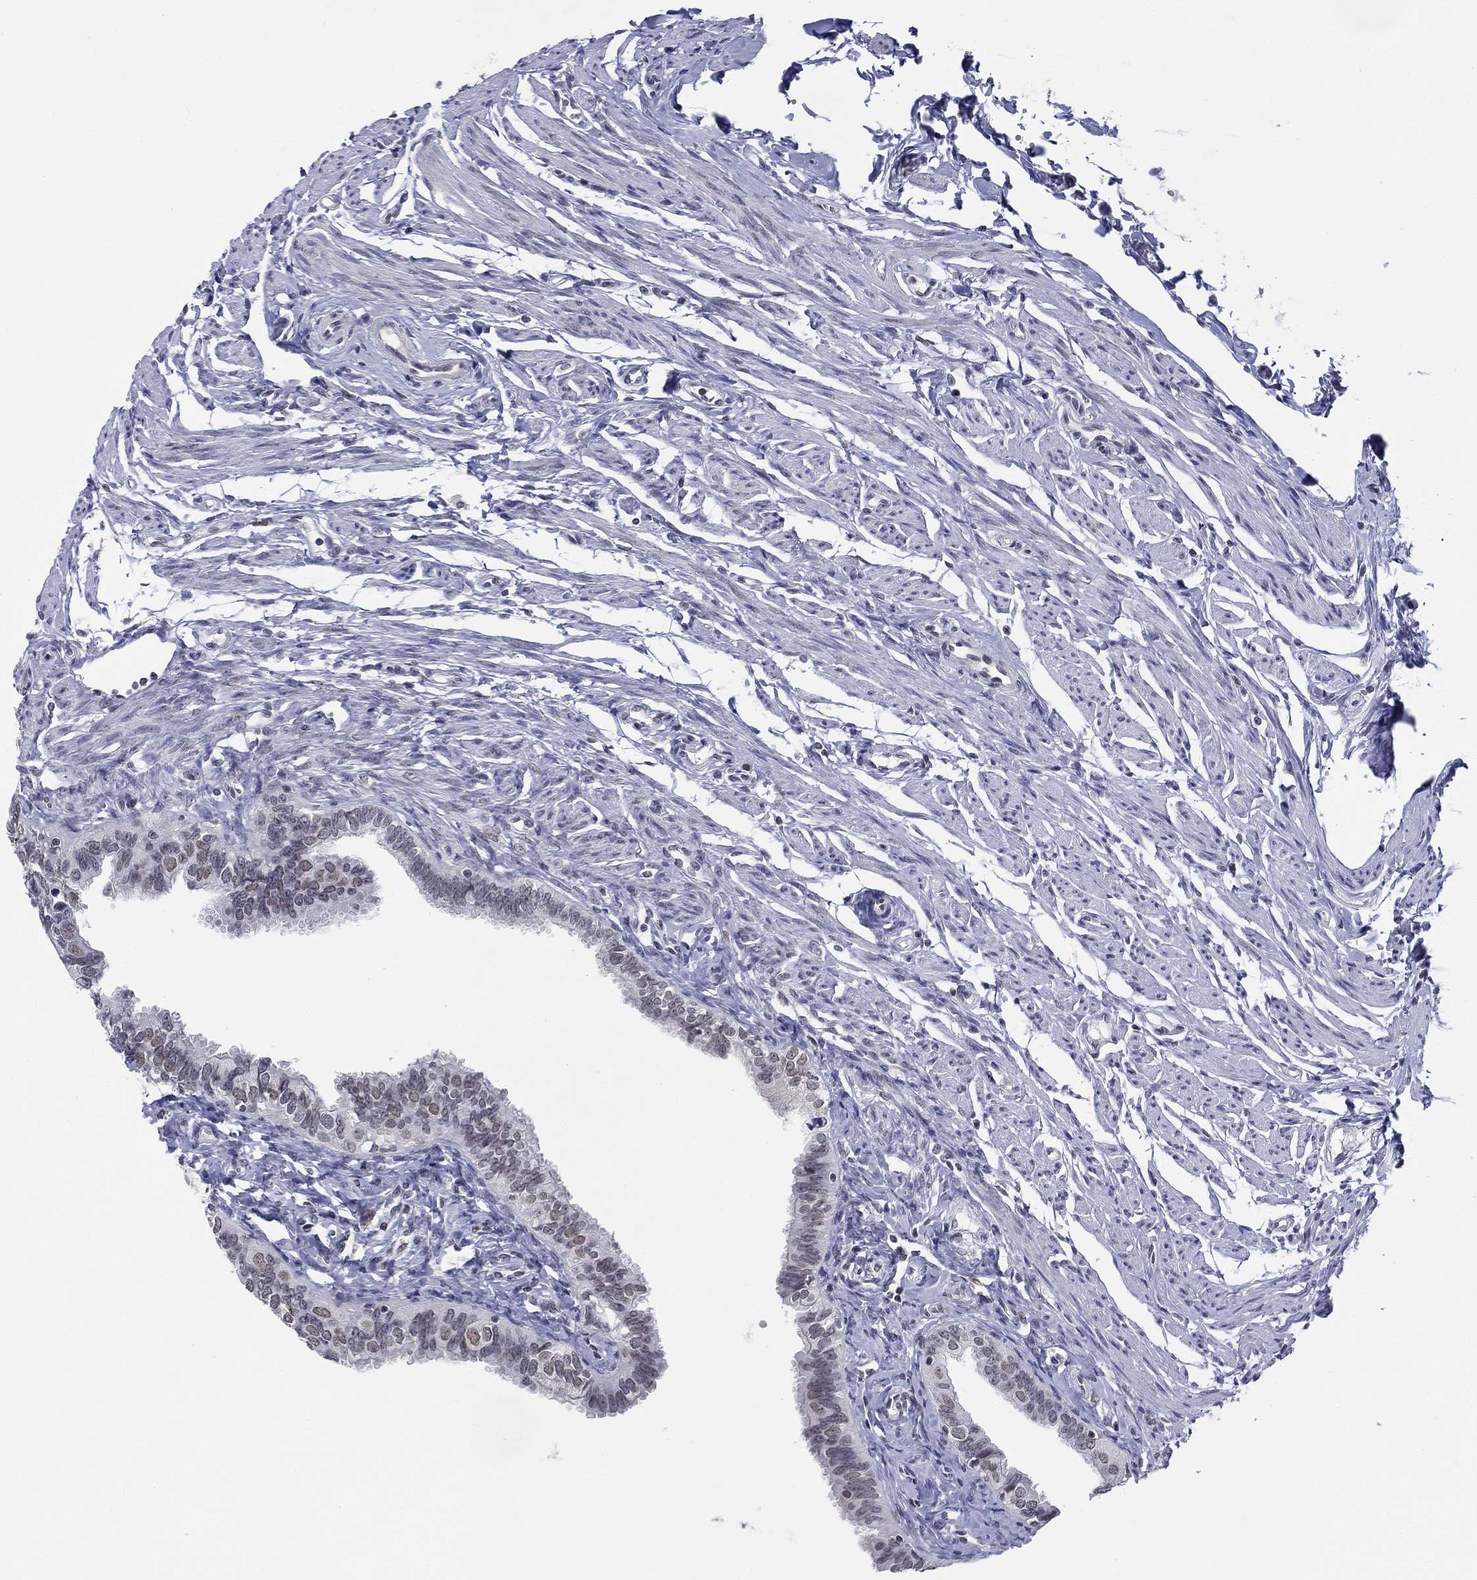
{"staining": {"intensity": "negative", "quantity": "none", "location": "none"}, "tissue": "fallopian tube", "cell_type": "Glandular cells", "image_type": "normal", "snomed": [{"axis": "morphology", "description": "Normal tissue, NOS"}, {"axis": "topography", "description": "Fallopian tube"}], "caption": "High magnification brightfield microscopy of unremarkable fallopian tube stained with DAB (brown) and counterstained with hematoxylin (blue): glandular cells show no significant staining. (Brightfield microscopy of DAB immunohistochemistry at high magnification).", "gene": "TOR1AIP1", "patient": {"sex": "female", "age": 54}}